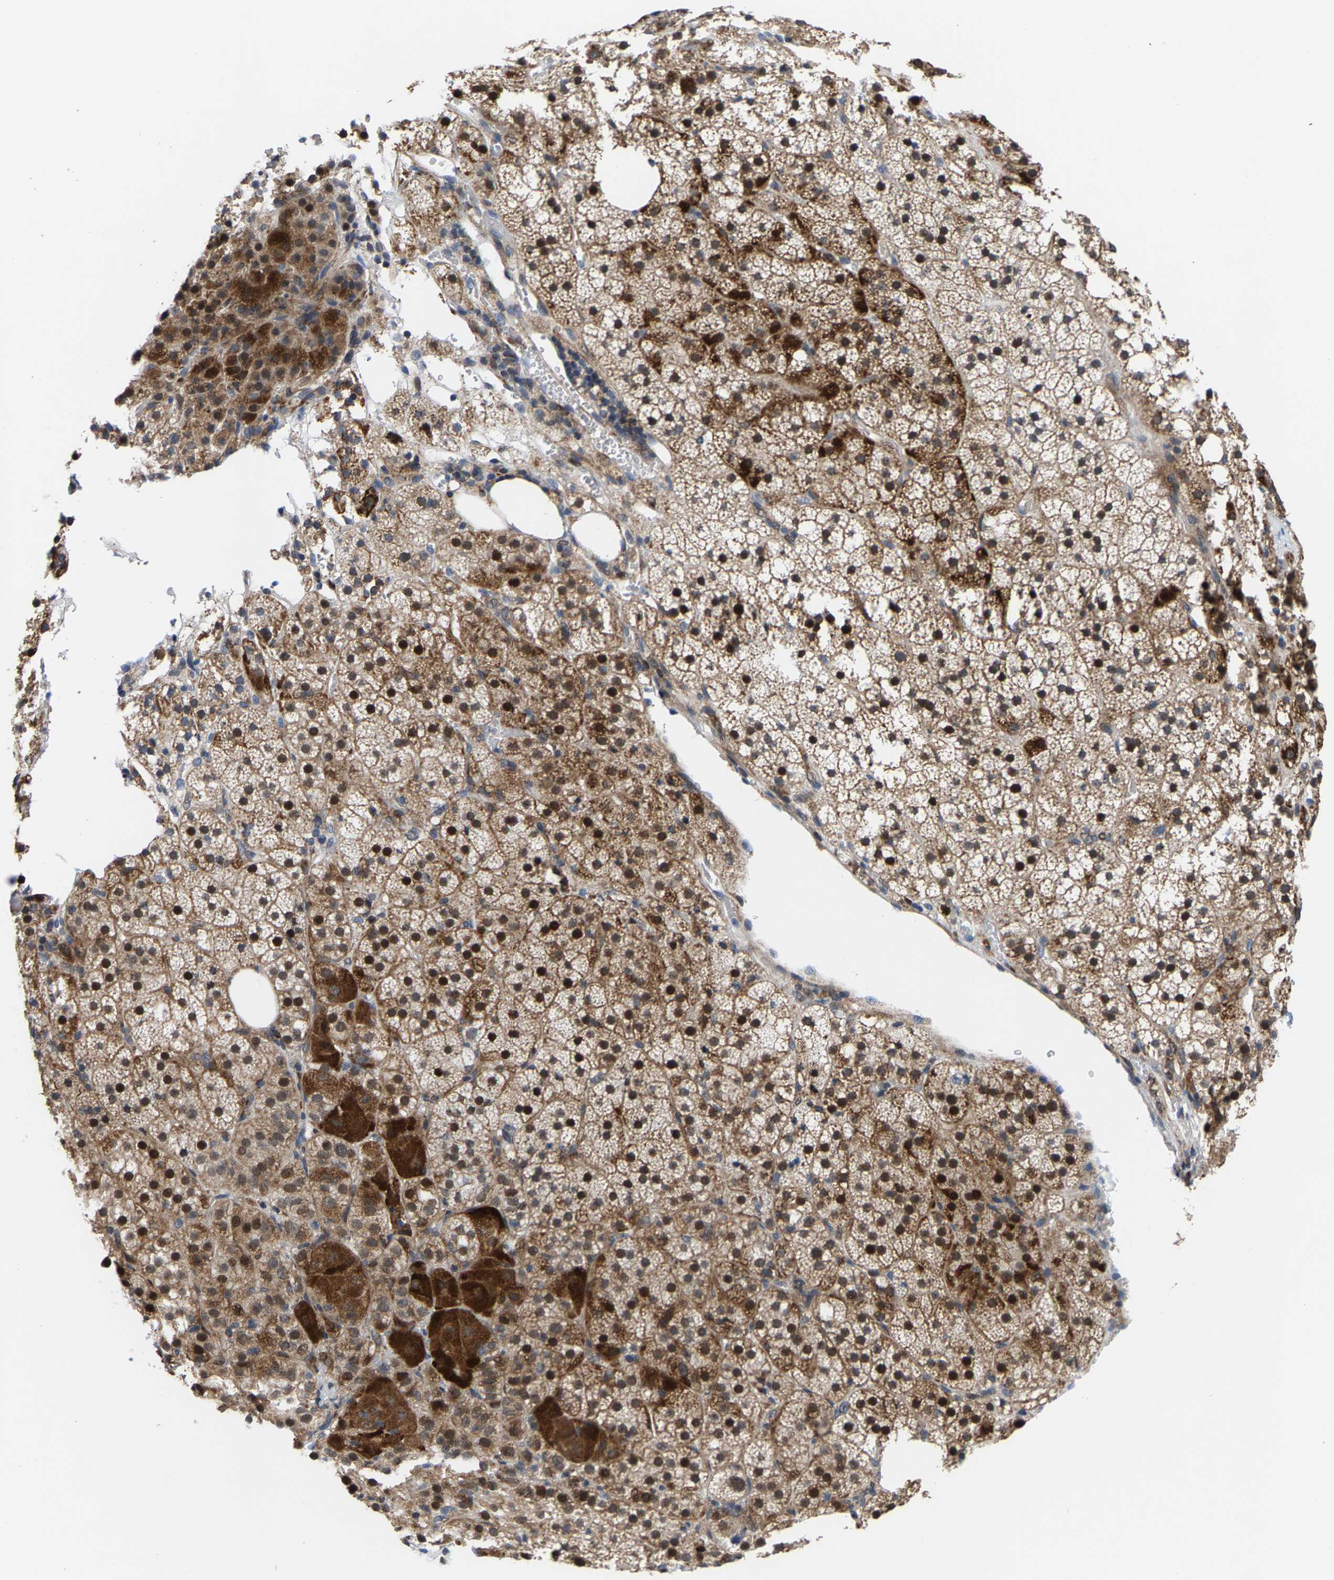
{"staining": {"intensity": "strong", "quantity": ">75%", "location": "cytoplasmic/membranous"}, "tissue": "adrenal gland", "cell_type": "Glandular cells", "image_type": "normal", "snomed": [{"axis": "morphology", "description": "Normal tissue, NOS"}, {"axis": "topography", "description": "Adrenal gland"}], "caption": "IHC of unremarkable human adrenal gland reveals high levels of strong cytoplasmic/membranous staining in about >75% of glandular cells.", "gene": "TDRKH", "patient": {"sex": "female", "age": 59}}